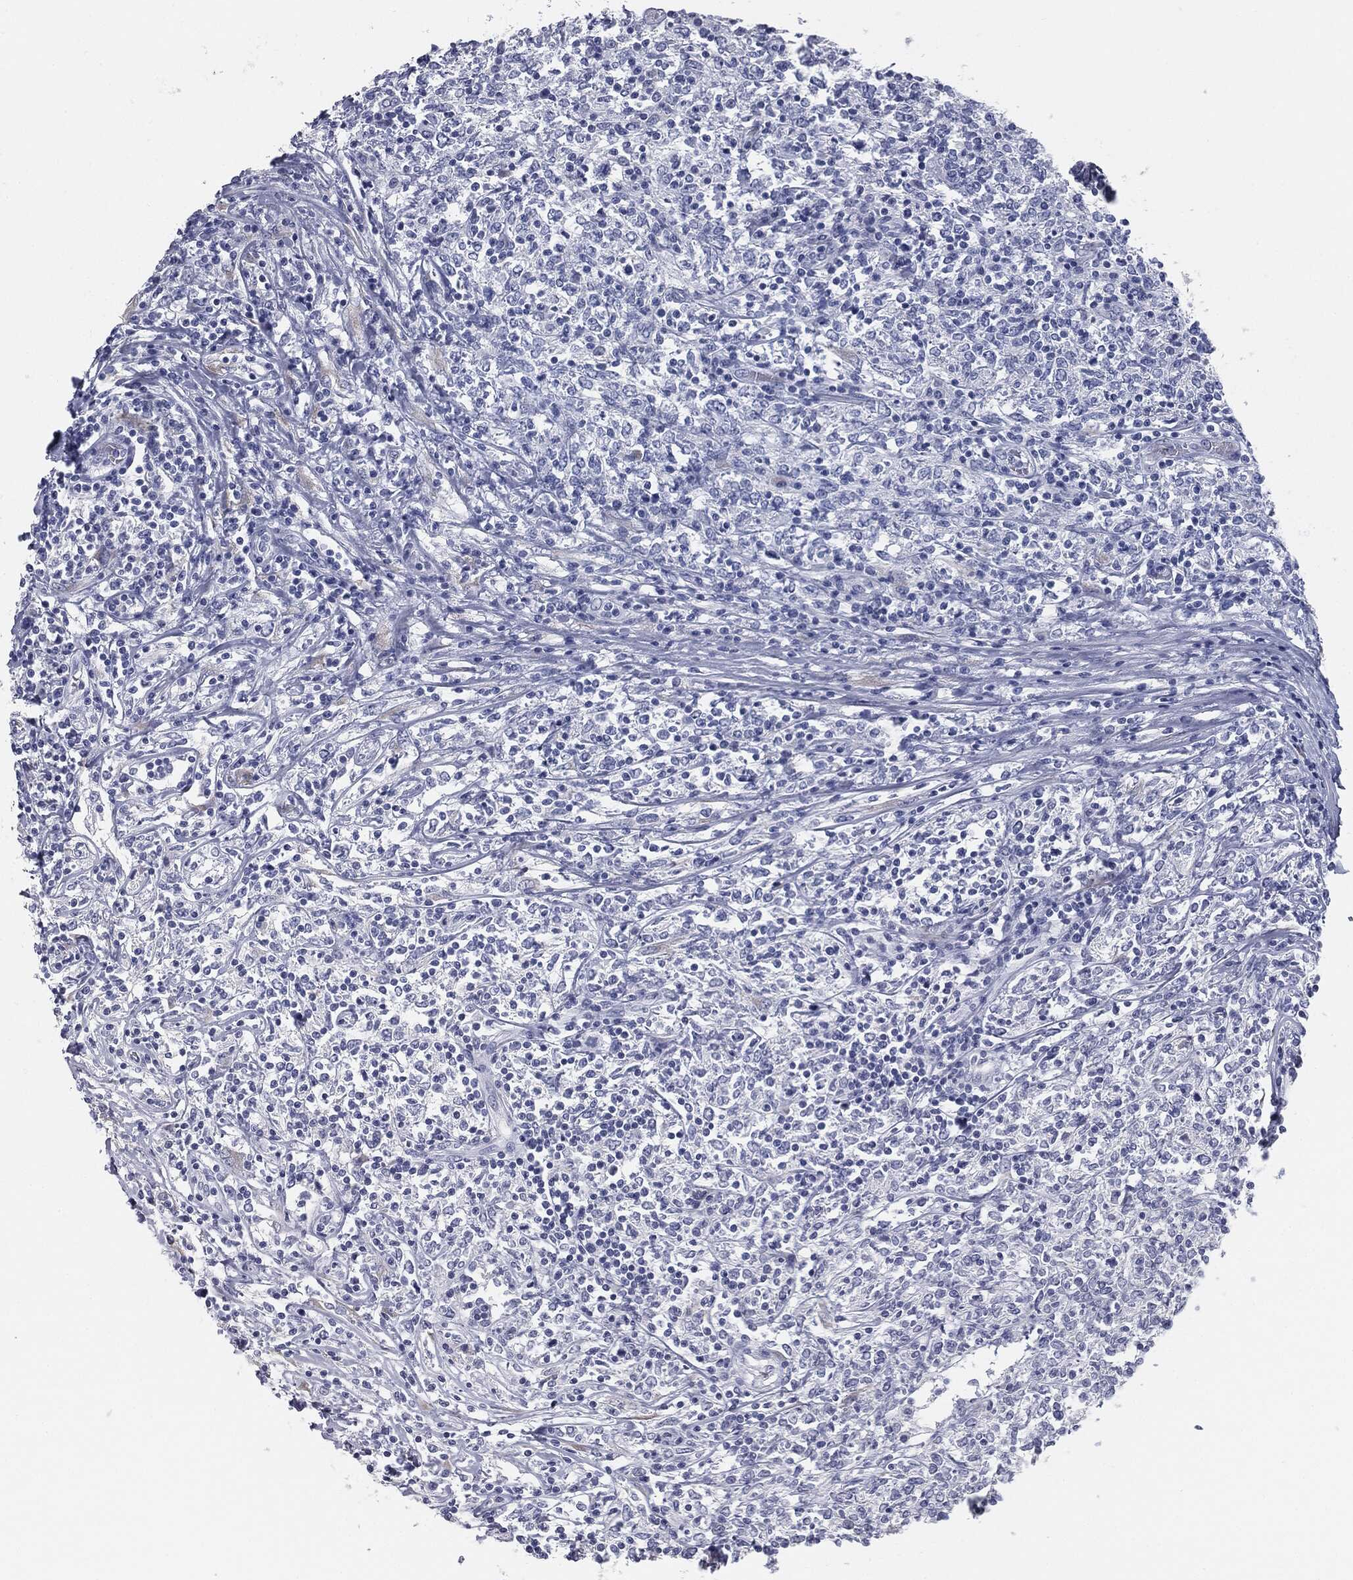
{"staining": {"intensity": "negative", "quantity": "none", "location": "none"}, "tissue": "lymphoma", "cell_type": "Tumor cells", "image_type": "cancer", "snomed": [{"axis": "morphology", "description": "Malignant lymphoma, non-Hodgkin's type, High grade"}, {"axis": "topography", "description": "Lymph node"}], "caption": "High magnification brightfield microscopy of high-grade malignant lymphoma, non-Hodgkin's type stained with DAB (brown) and counterstained with hematoxylin (blue): tumor cells show no significant staining.", "gene": "MUC5AC", "patient": {"sex": "female", "age": 84}}